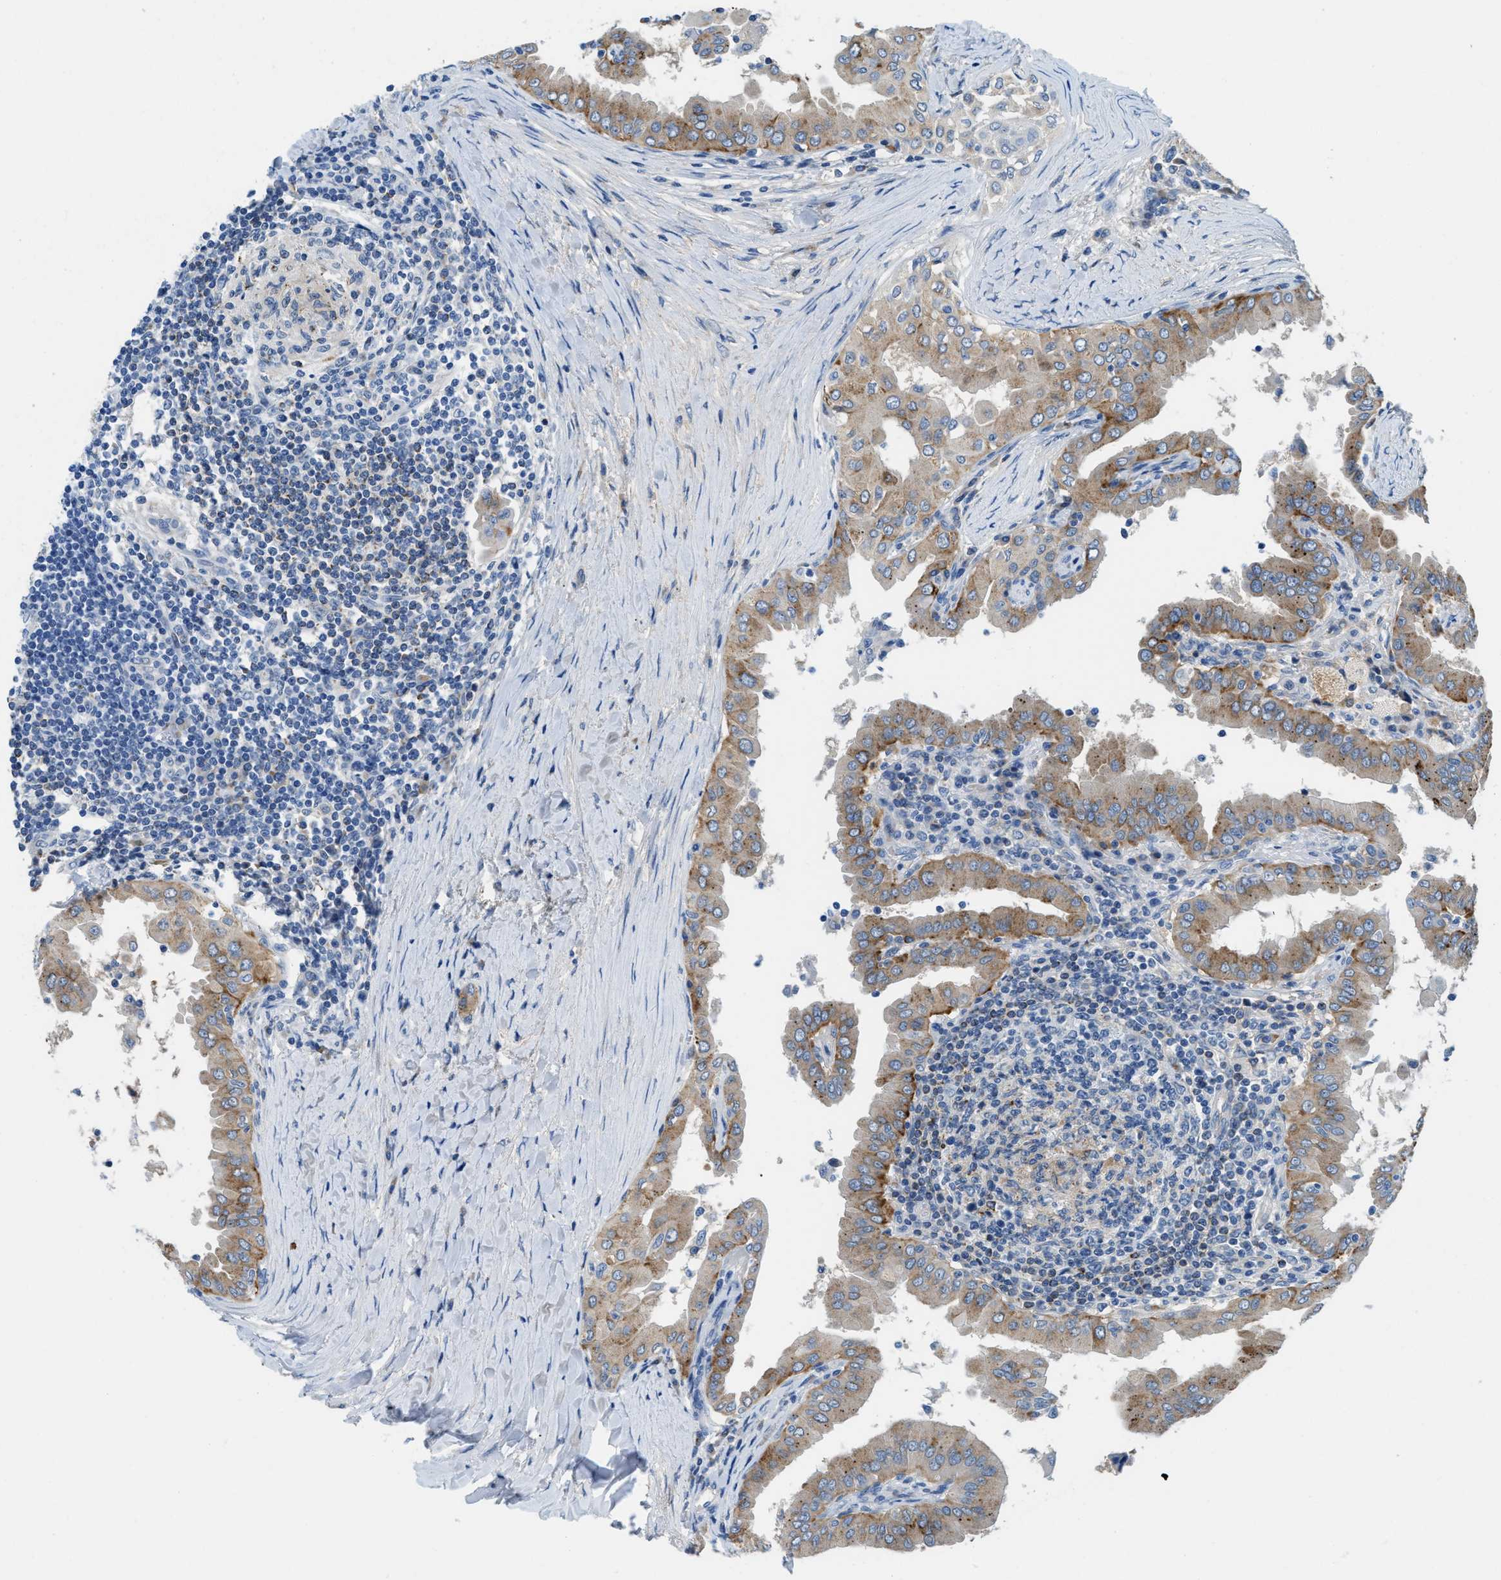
{"staining": {"intensity": "moderate", "quantity": "25%-75%", "location": "cytoplasmic/membranous"}, "tissue": "thyroid cancer", "cell_type": "Tumor cells", "image_type": "cancer", "snomed": [{"axis": "morphology", "description": "Papillary adenocarcinoma, NOS"}, {"axis": "topography", "description": "Thyroid gland"}], "caption": "Protein expression by IHC exhibits moderate cytoplasmic/membranous positivity in approximately 25%-75% of tumor cells in thyroid cancer (papillary adenocarcinoma). Nuclei are stained in blue.", "gene": "TSPAN3", "patient": {"sex": "male", "age": 33}}